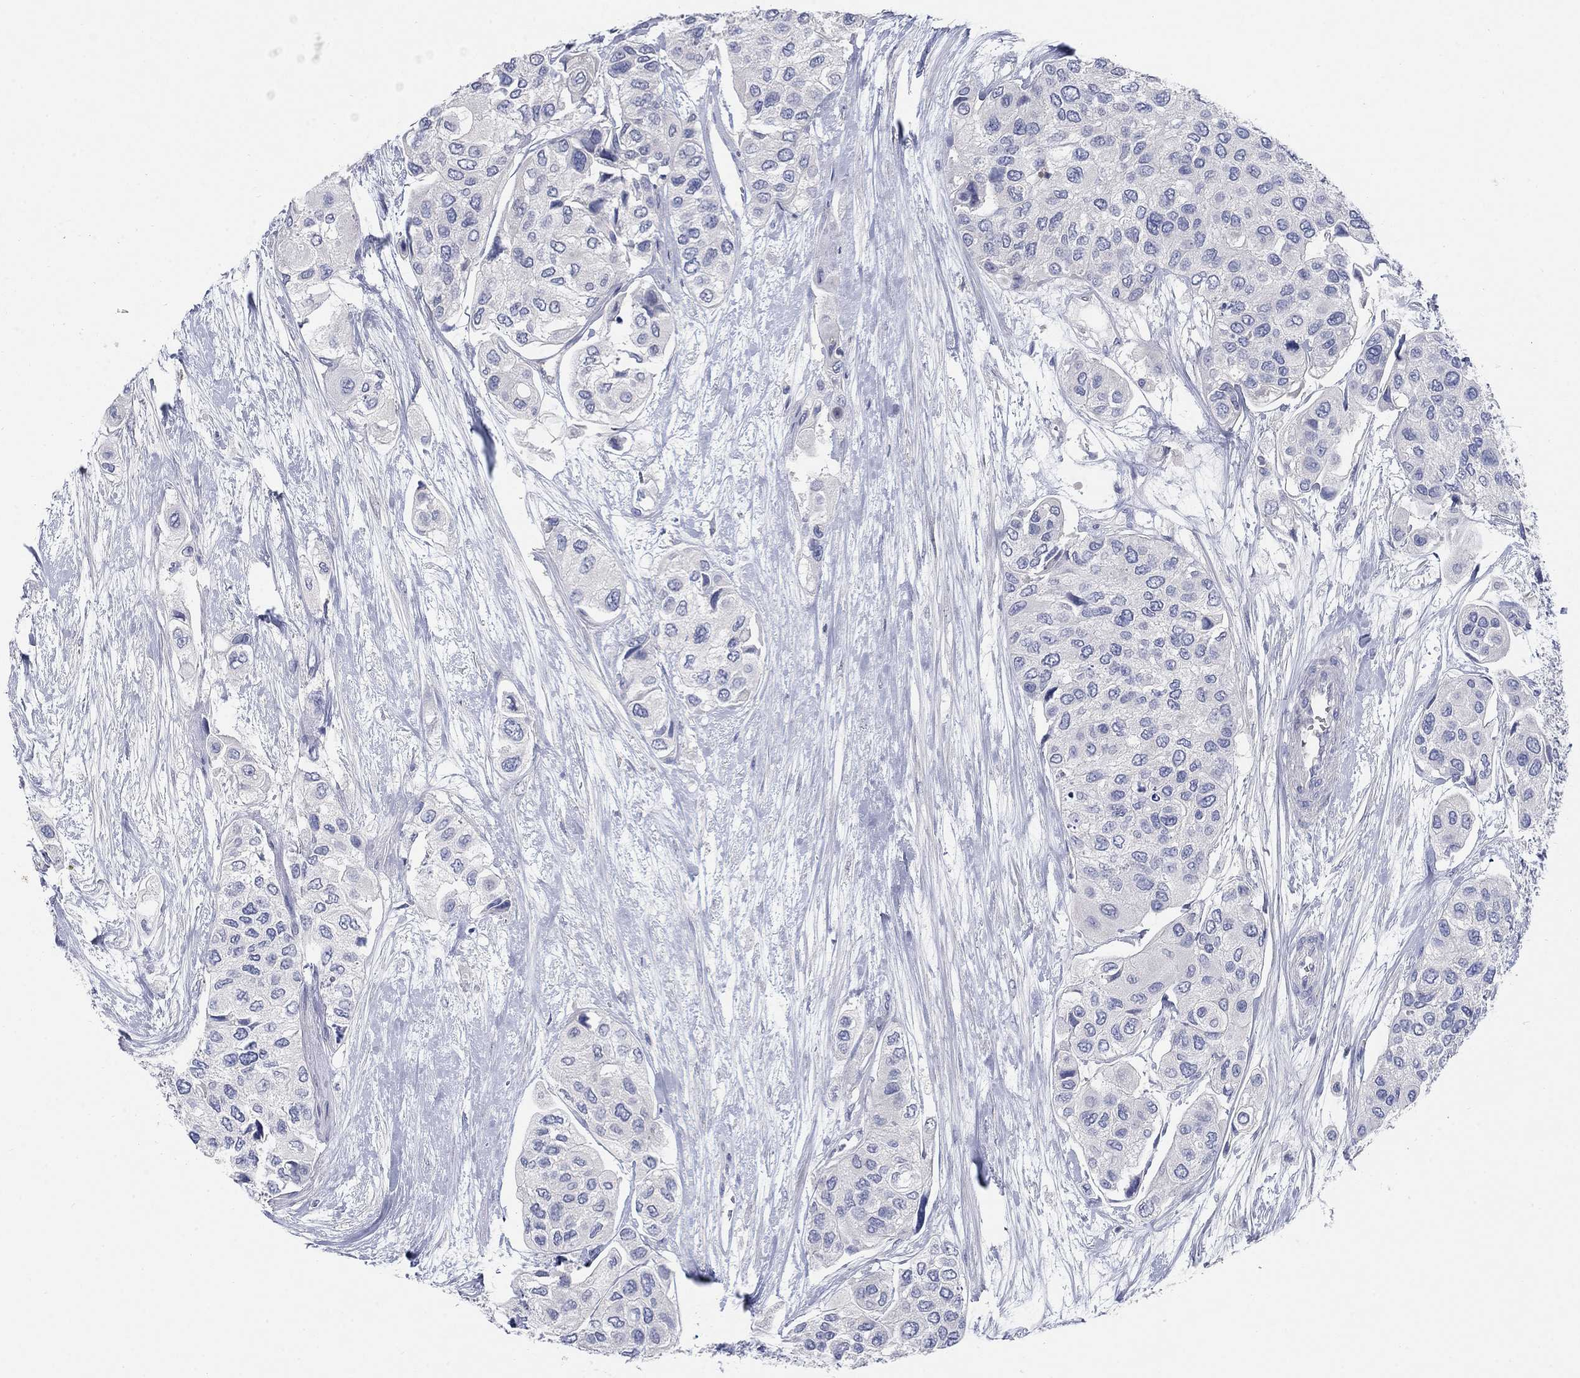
{"staining": {"intensity": "negative", "quantity": "none", "location": "none"}, "tissue": "urothelial cancer", "cell_type": "Tumor cells", "image_type": "cancer", "snomed": [{"axis": "morphology", "description": "Urothelial carcinoma, High grade"}, {"axis": "topography", "description": "Urinary bladder"}], "caption": "An immunohistochemistry (IHC) photomicrograph of urothelial carcinoma (high-grade) is shown. There is no staining in tumor cells of urothelial carcinoma (high-grade).", "gene": "TMEM249", "patient": {"sex": "male", "age": 77}}